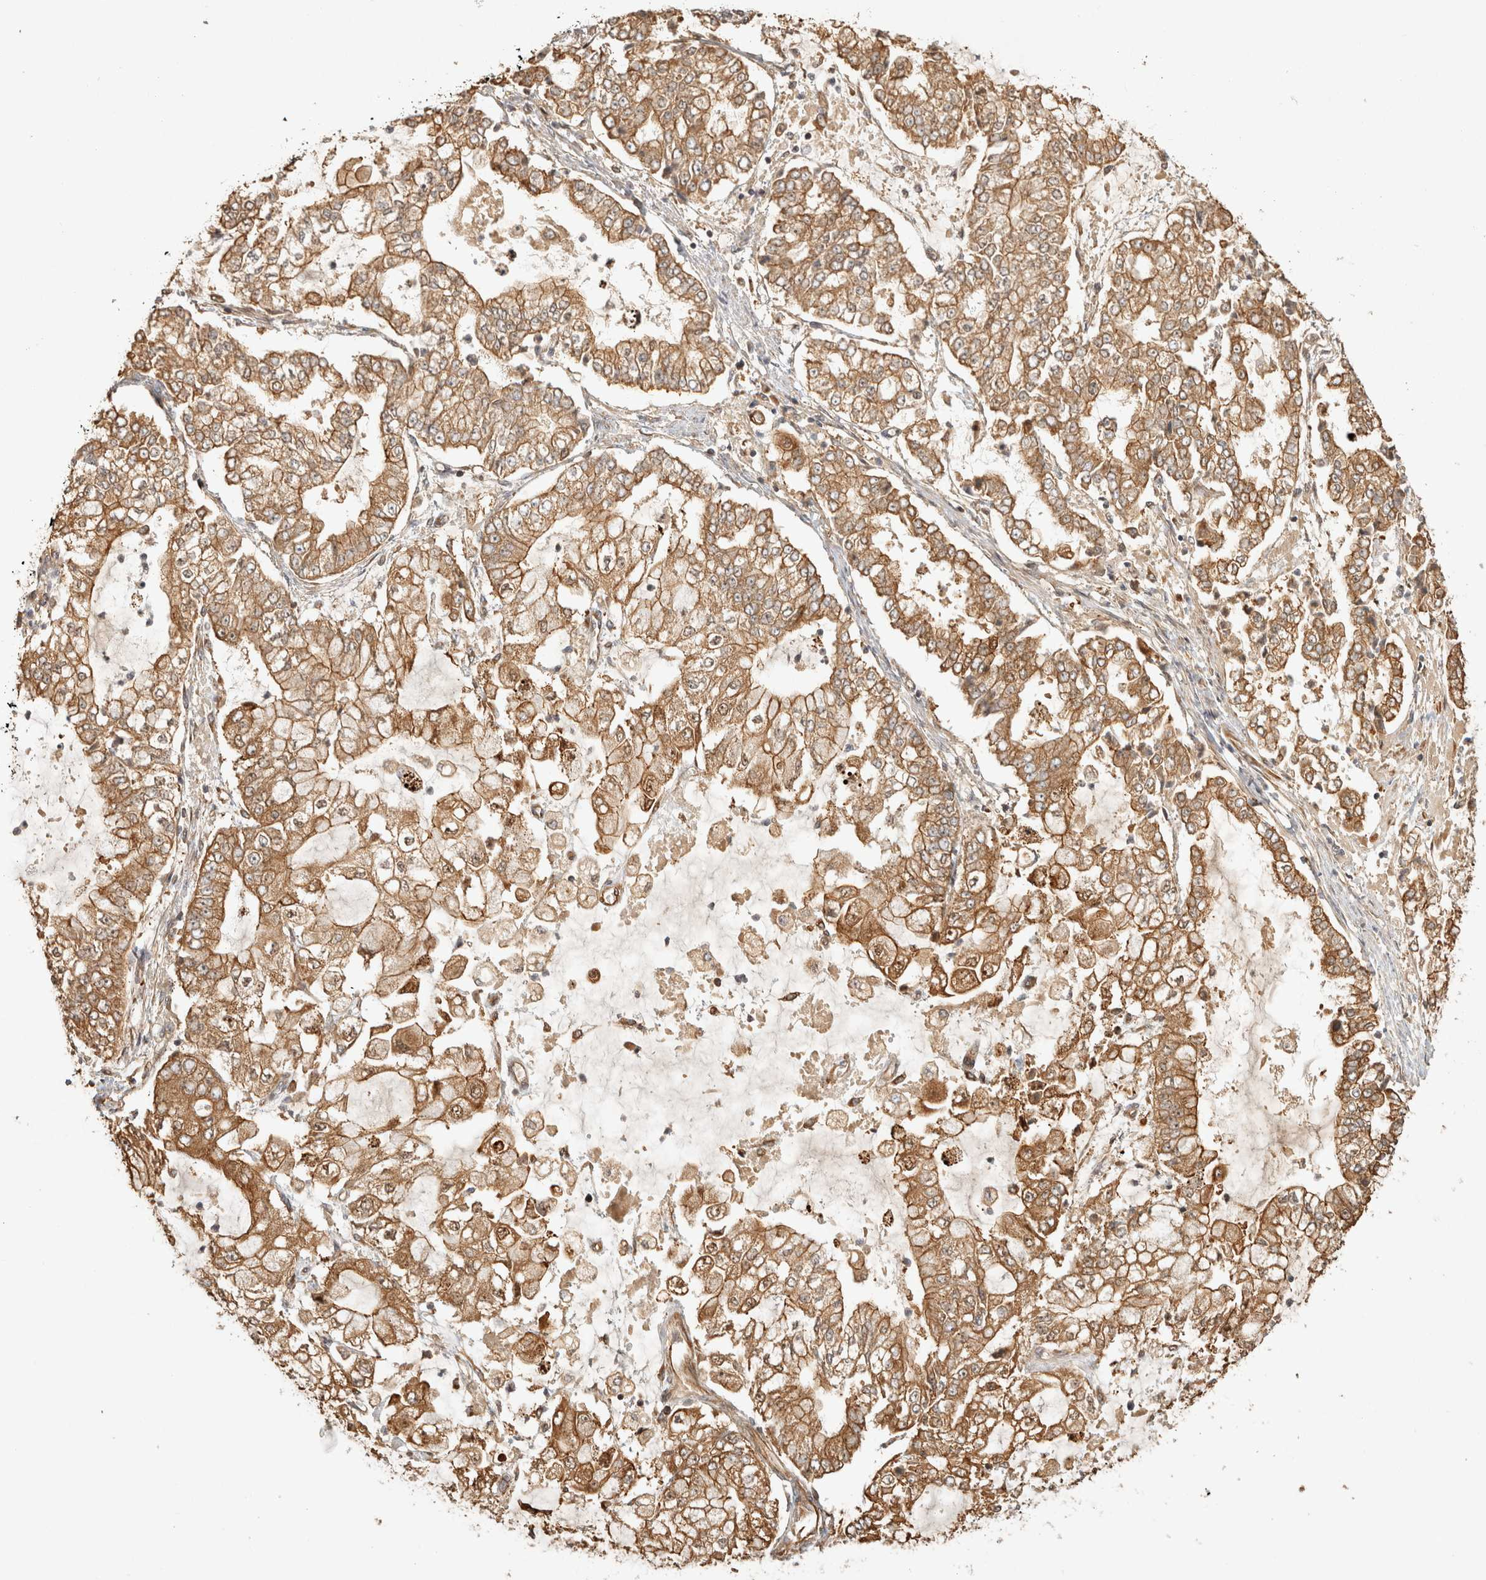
{"staining": {"intensity": "moderate", "quantity": ">75%", "location": "cytoplasmic/membranous"}, "tissue": "stomach cancer", "cell_type": "Tumor cells", "image_type": "cancer", "snomed": [{"axis": "morphology", "description": "Adenocarcinoma, NOS"}, {"axis": "topography", "description": "Stomach"}], "caption": "Immunohistochemistry (IHC) histopathology image of human stomach cancer (adenocarcinoma) stained for a protein (brown), which exhibits medium levels of moderate cytoplasmic/membranous staining in approximately >75% of tumor cells.", "gene": "CAMSAP2", "patient": {"sex": "male", "age": 76}}